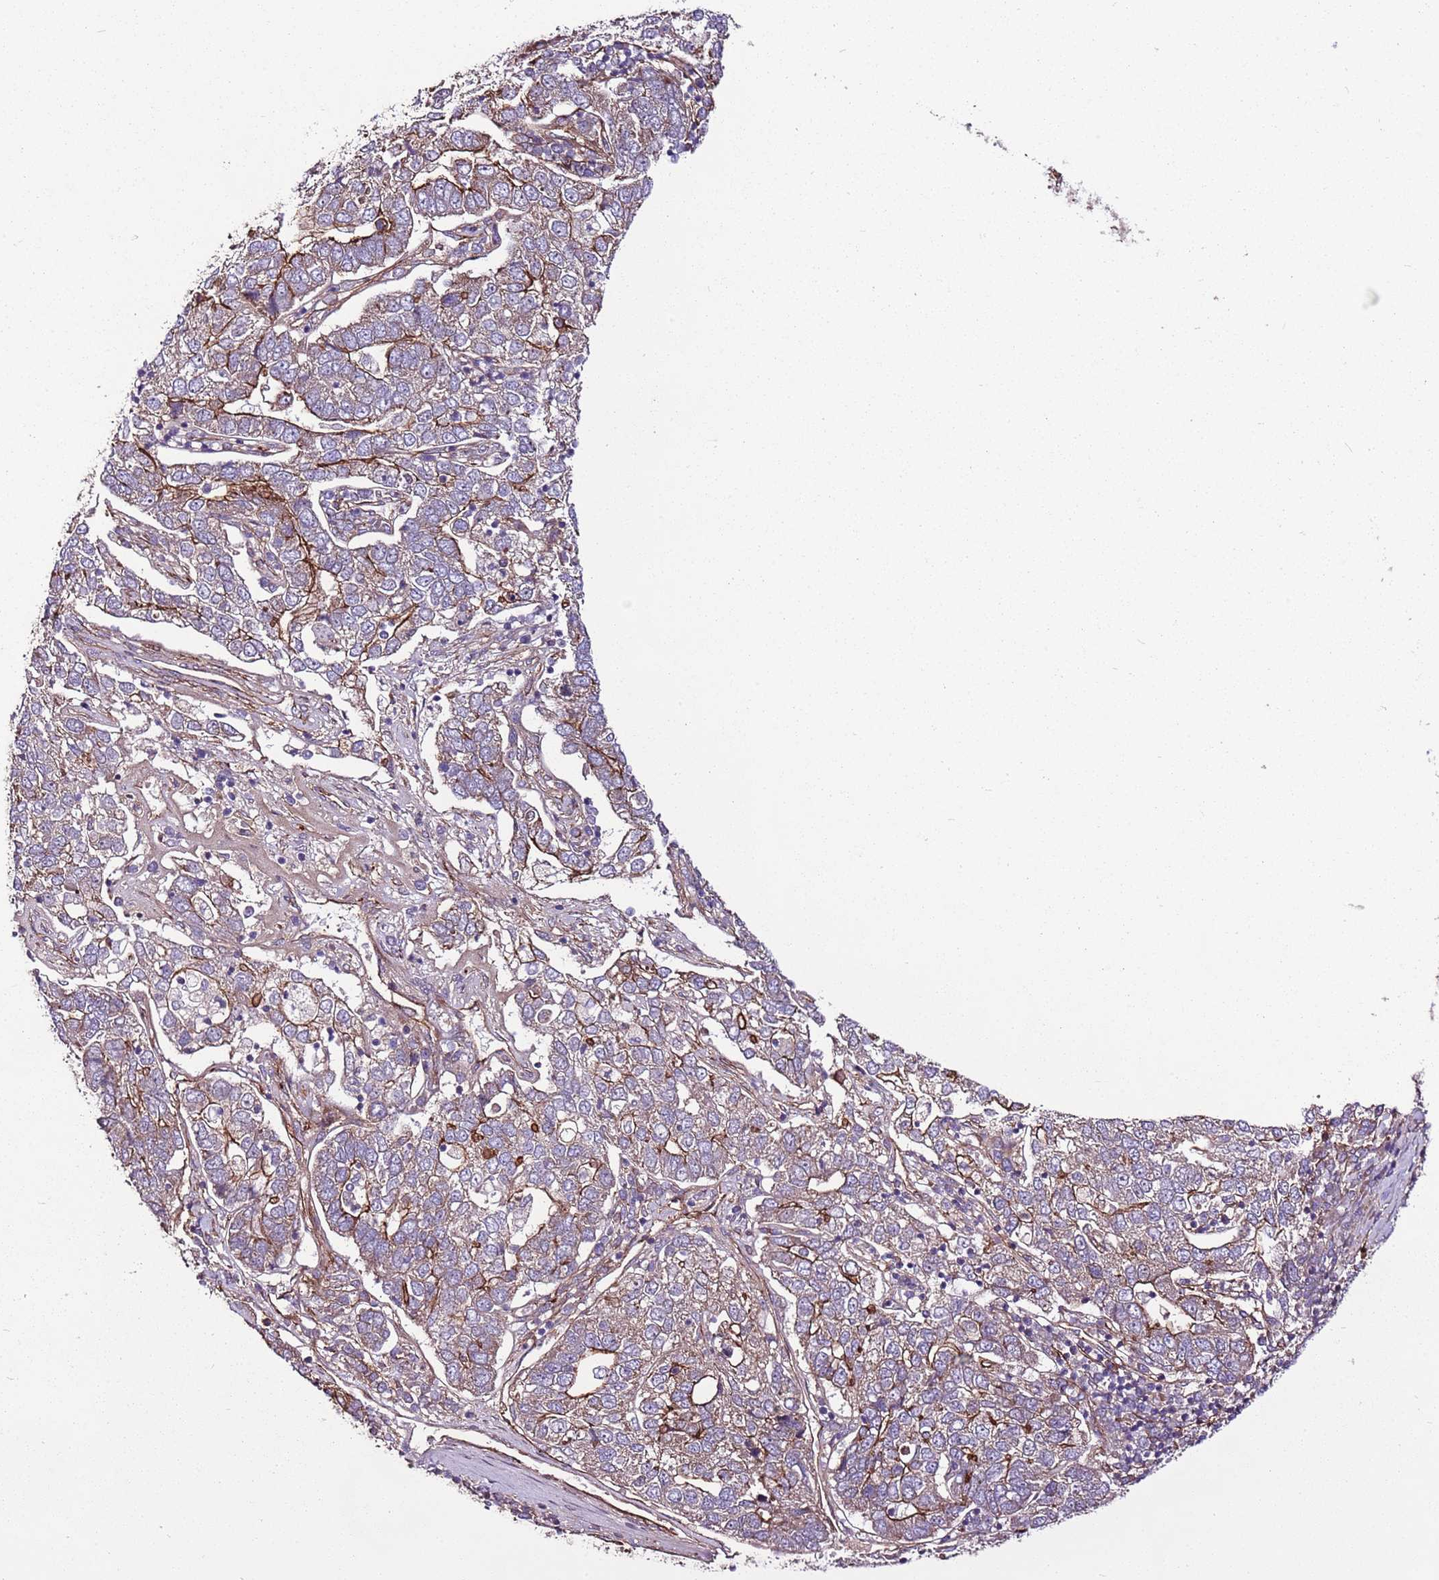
{"staining": {"intensity": "weak", "quantity": "<25%", "location": "cytoplasmic/membranous"}, "tissue": "pancreatic cancer", "cell_type": "Tumor cells", "image_type": "cancer", "snomed": [{"axis": "morphology", "description": "Adenocarcinoma, NOS"}, {"axis": "topography", "description": "Pancreas"}], "caption": "Adenocarcinoma (pancreatic) was stained to show a protein in brown. There is no significant expression in tumor cells.", "gene": "ZNF827", "patient": {"sex": "female", "age": 61}}